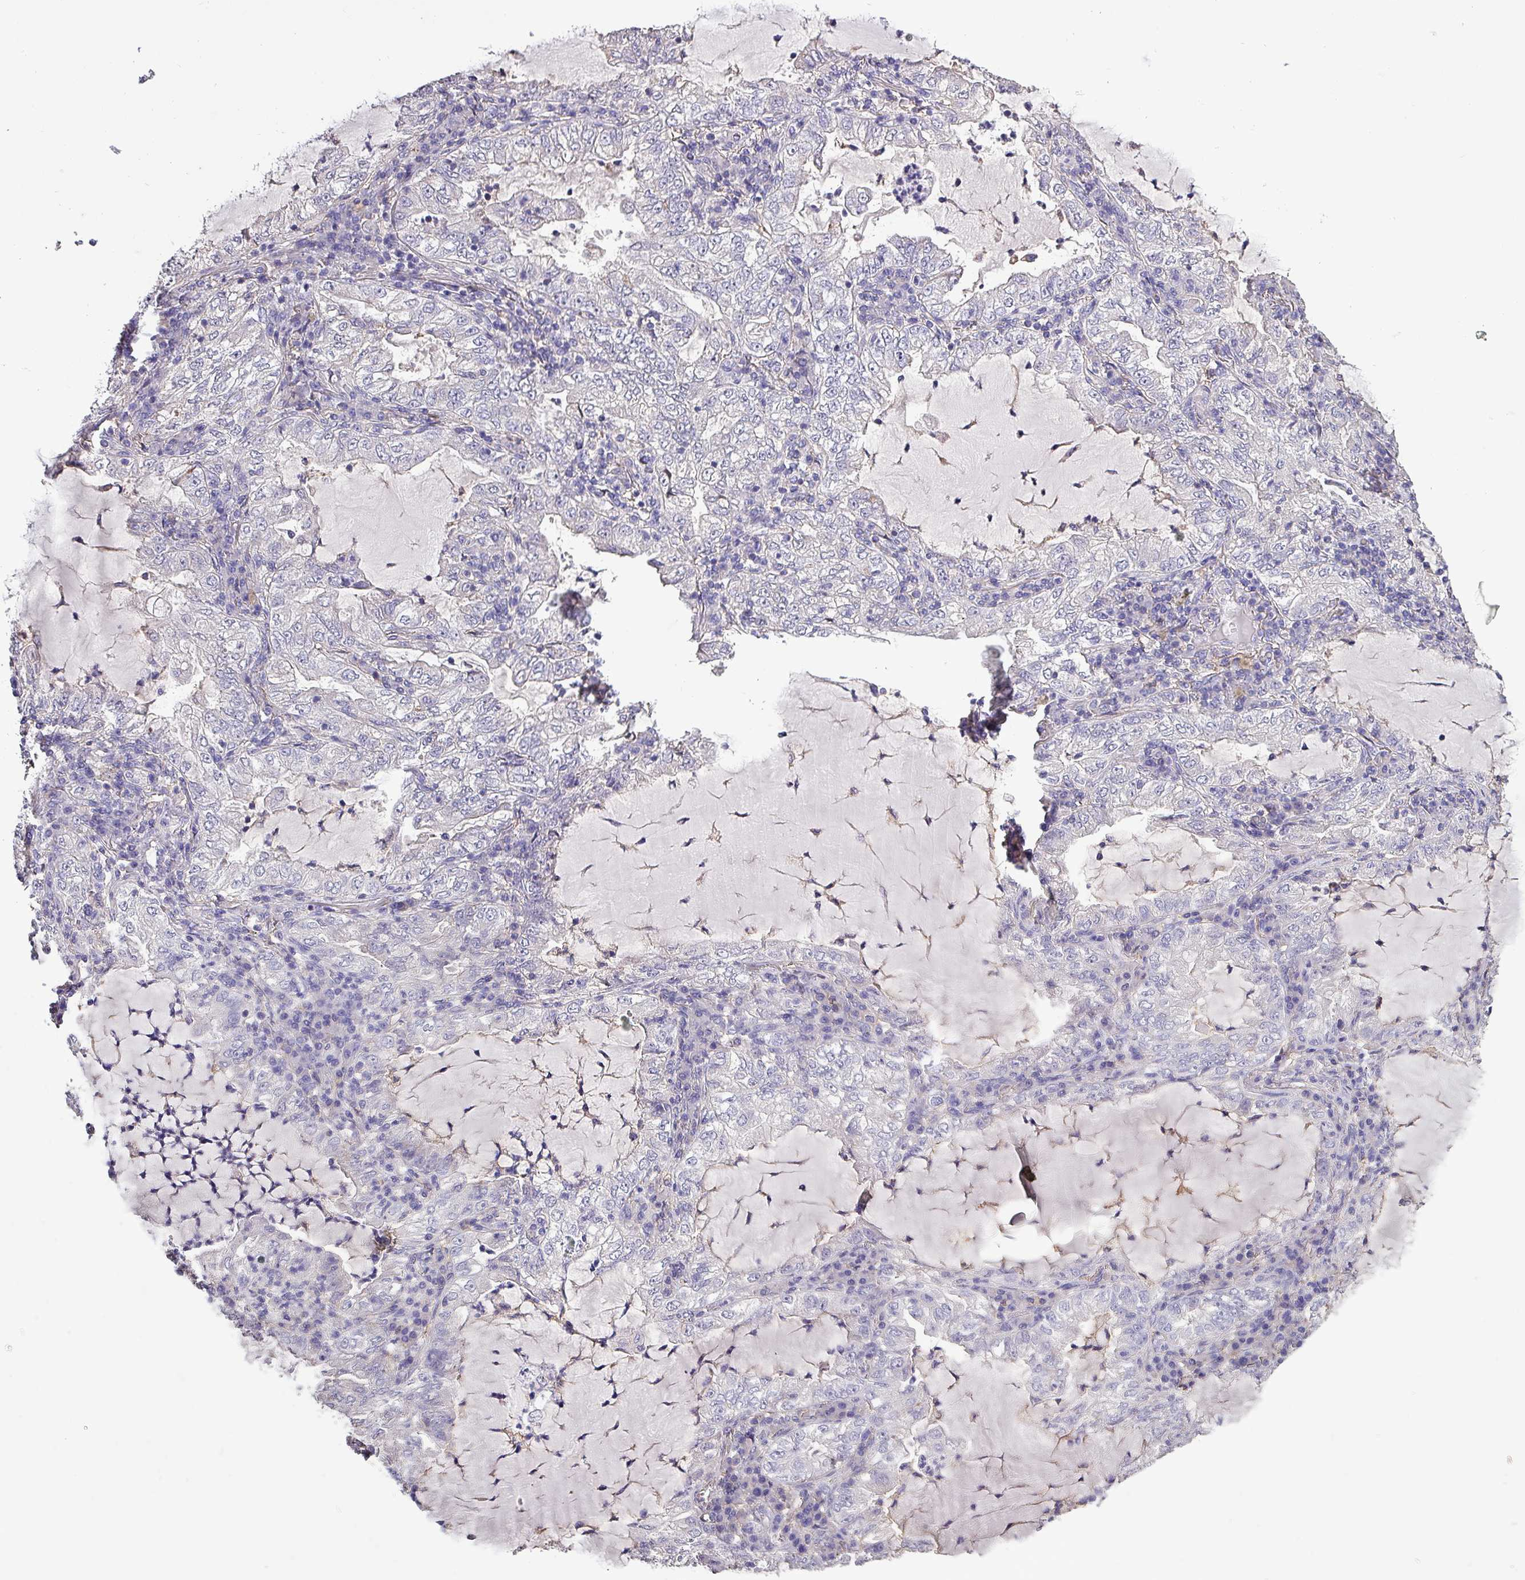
{"staining": {"intensity": "negative", "quantity": "none", "location": "none"}, "tissue": "lung cancer", "cell_type": "Tumor cells", "image_type": "cancer", "snomed": [{"axis": "morphology", "description": "Adenocarcinoma, NOS"}, {"axis": "topography", "description": "Lung"}], "caption": "High power microscopy micrograph of an immunohistochemistry histopathology image of lung cancer, revealing no significant positivity in tumor cells.", "gene": "HTRA4", "patient": {"sex": "female", "age": 73}}